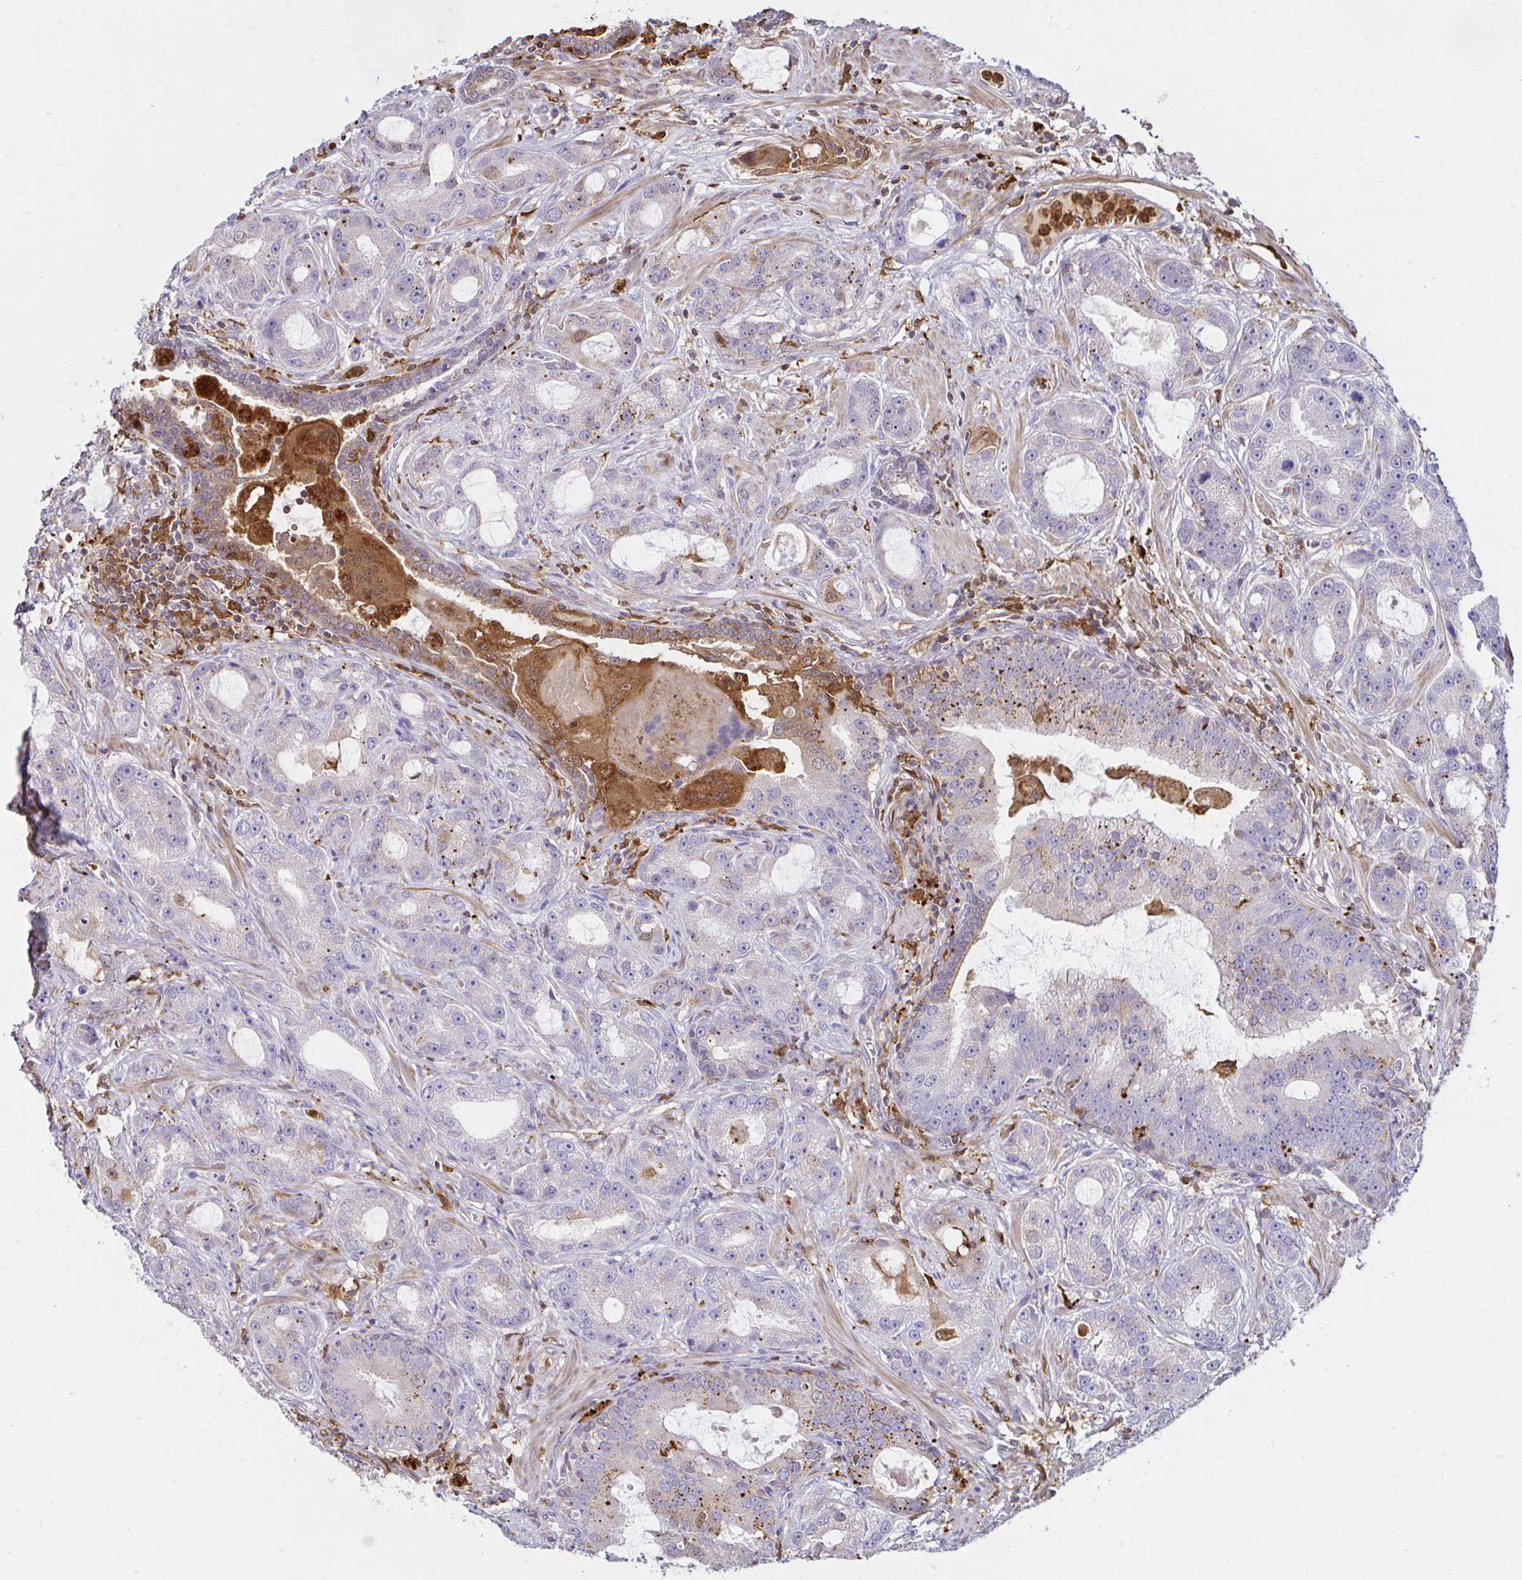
{"staining": {"intensity": "moderate", "quantity": "25%-75%", "location": "cytoplasmic/membranous"}, "tissue": "prostate cancer", "cell_type": "Tumor cells", "image_type": "cancer", "snomed": [{"axis": "morphology", "description": "Adenocarcinoma, High grade"}, {"axis": "topography", "description": "Prostate"}], "caption": "The immunohistochemical stain highlights moderate cytoplasmic/membranous expression in tumor cells of adenocarcinoma (high-grade) (prostate) tissue. Nuclei are stained in blue.", "gene": "PYCARD", "patient": {"sex": "male", "age": 65}}